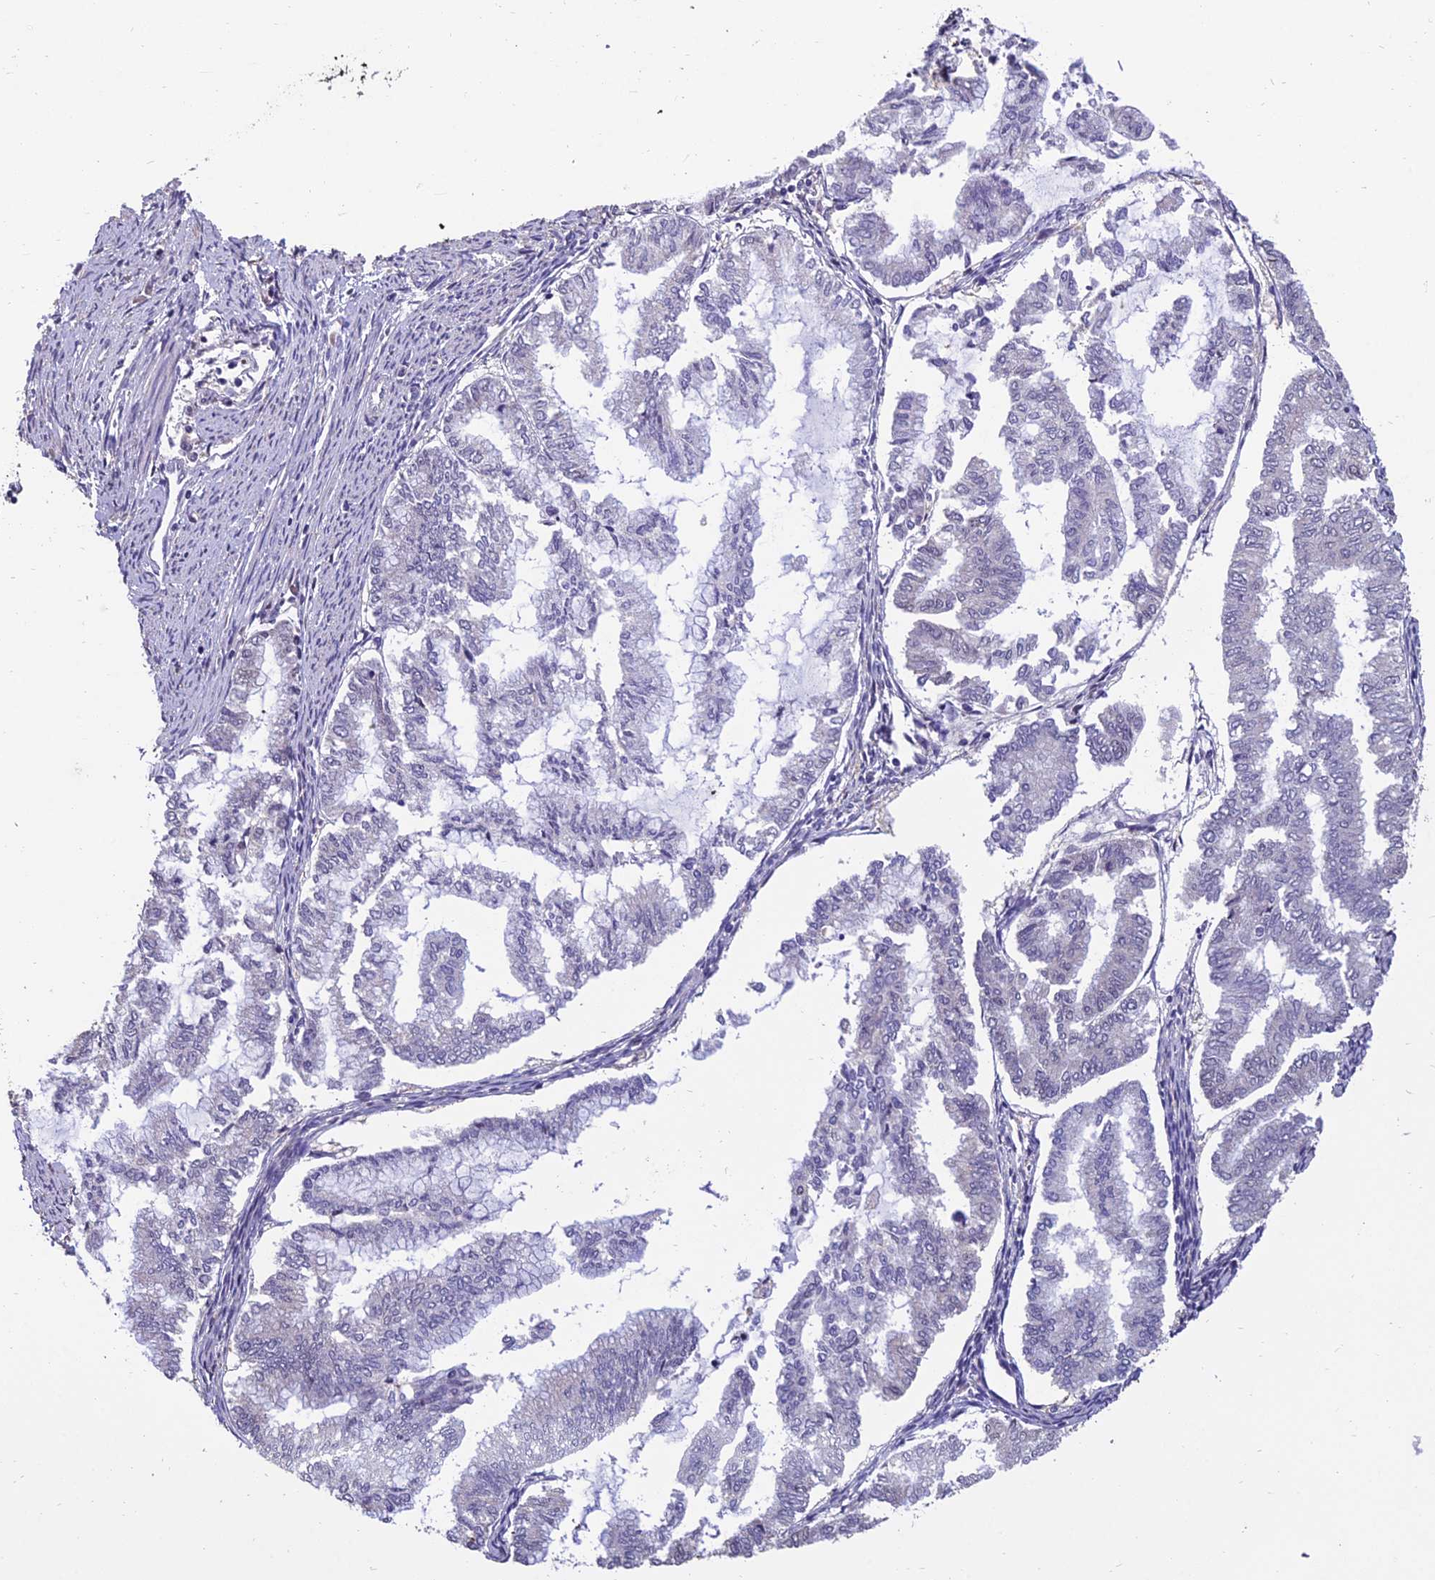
{"staining": {"intensity": "negative", "quantity": "none", "location": "none"}, "tissue": "endometrial cancer", "cell_type": "Tumor cells", "image_type": "cancer", "snomed": [{"axis": "morphology", "description": "Adenocarcinoma, NOS"}, {"axis": "topography", "description": "Endometrium"}], "caption": "A high-resolution micrograph shows IHC staining of endometrial cancer, which displays no significant positivity in tumor cells. (DAB (3,3'-diaminobenzidine) immunohistochemistry (IHC) visualized using brightfield microscopy, high magnification).", "gene": "GRWD1", "patient": {"sex": "female", "age": 79}}